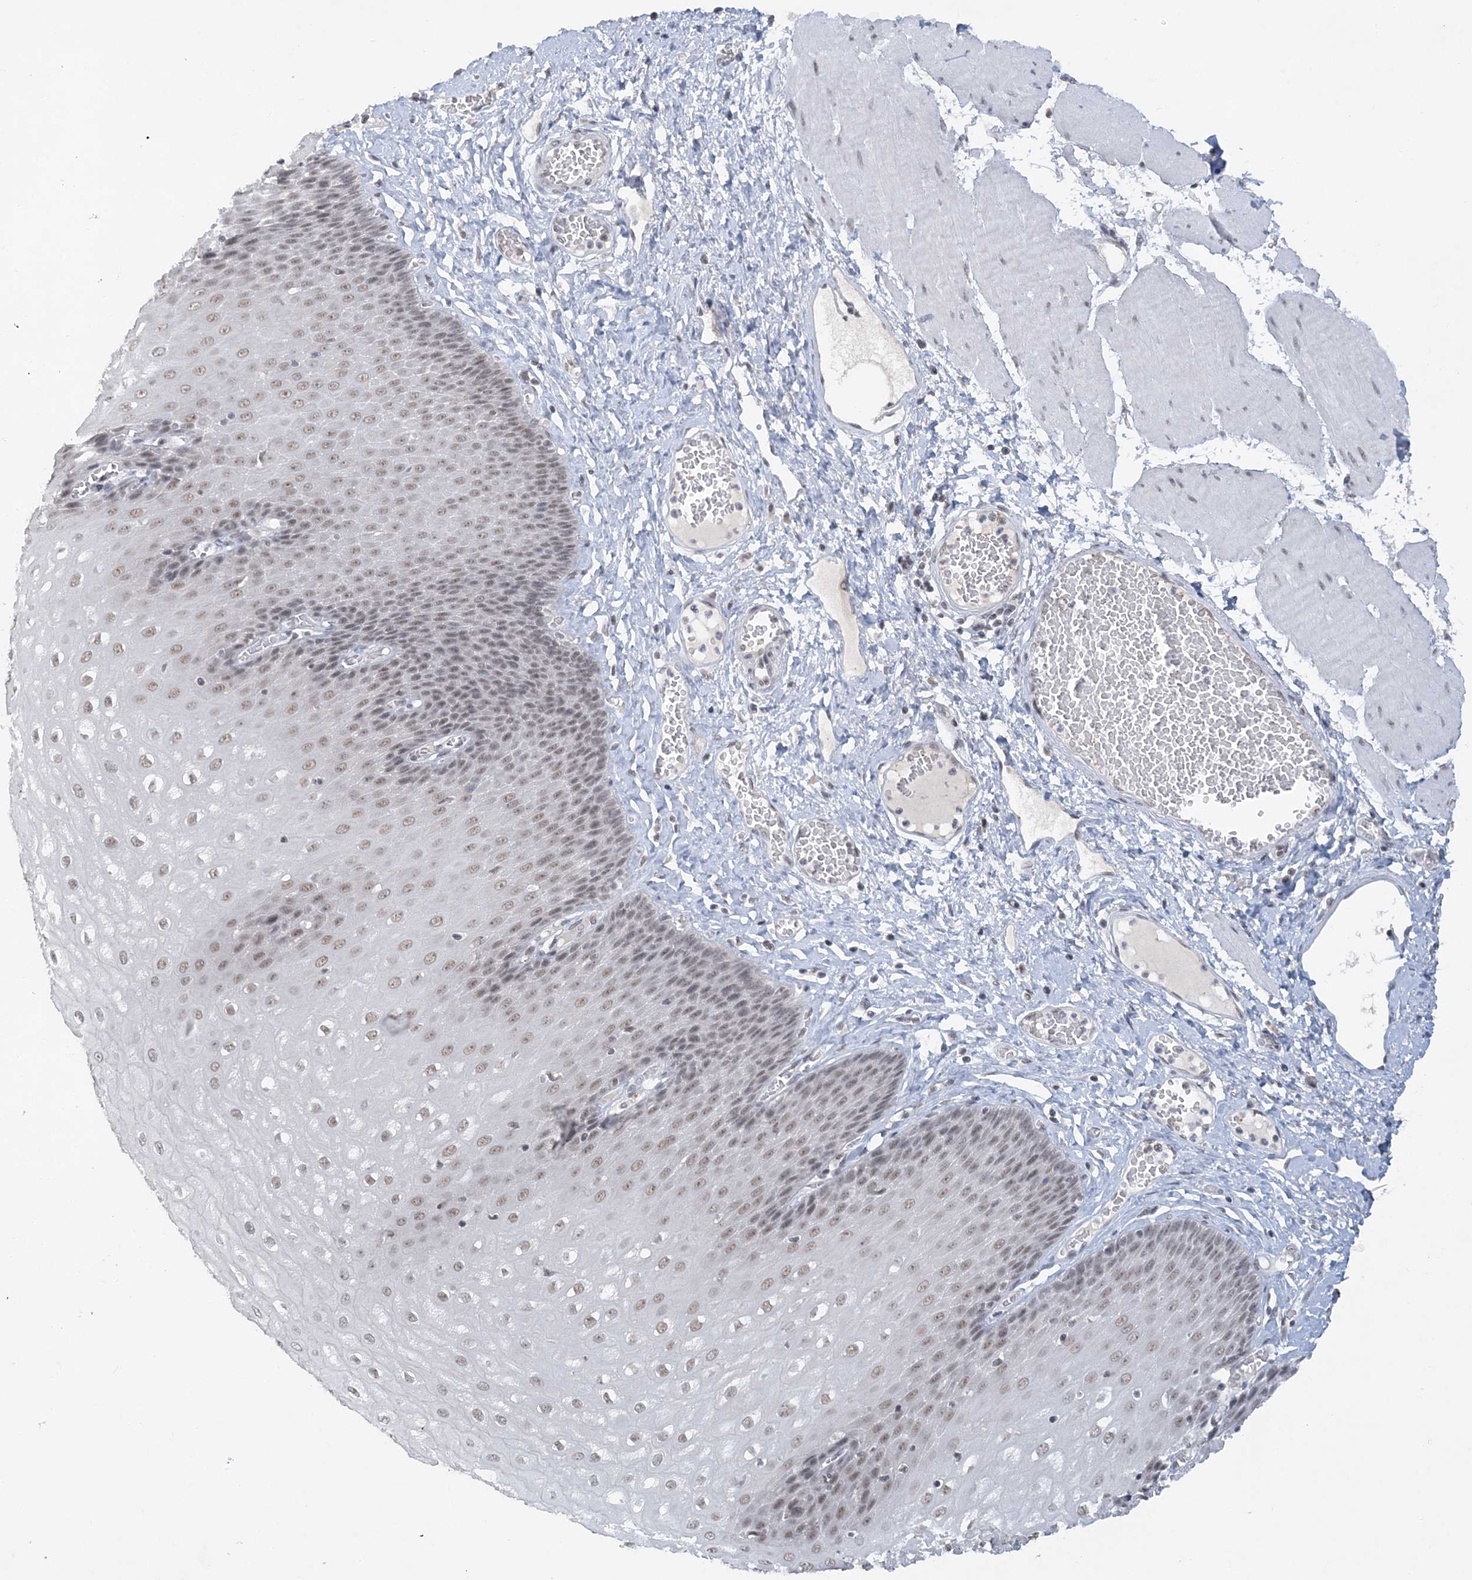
{"staining": {"intensity": "weak", "quantity": "25%-75%", "location": "nuclear"}, "tissue": "esophagus", "cell_type": "Squamous epithelial cells", "image_type": "normal", "snomed": [{"axis": "morphology", "description": "Normal tissue, NOS"}, {"axis": "topography", "description": "Esophagus"}], "caption": "Protein expression analysis of normal human esophagus reveals weak nuclear expression in about 25%-75% of squamous epithelial cells. (DAB (3,3'-diaminobenzidine) IHC with brightfield microscopy, high magnification).", "gene": "KMT2D", "patient": {"sex": "male", "age": 60}}